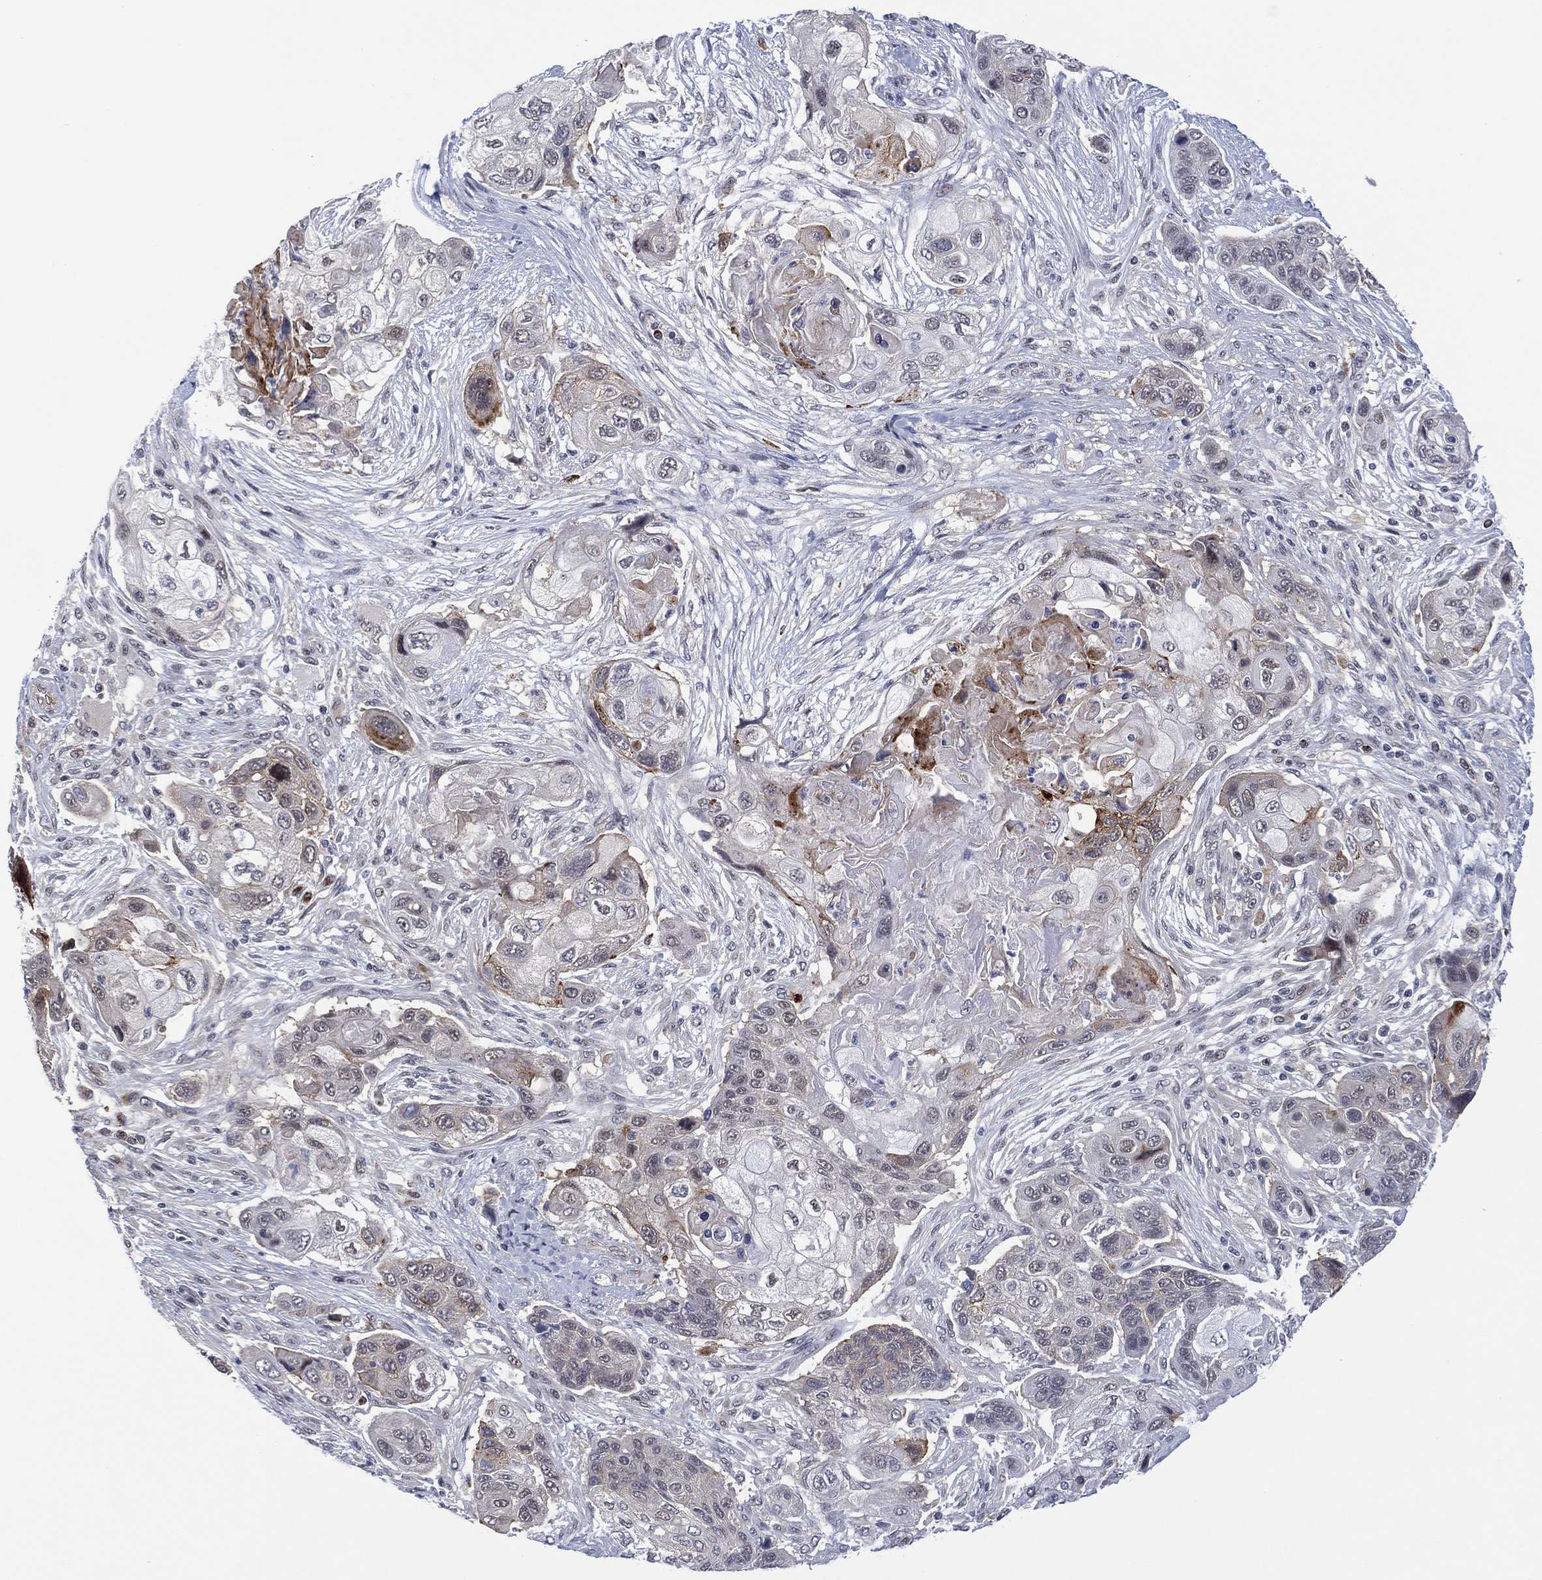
{"staining": {"intensity": "moderate", "quantity": "<25%", "location": "cytoplasmic/membranous"}, "tissue": "lung cancer", "cell_type": "Tumor cells", "image_type": "cancer", "snomed": [{"axis": "morphology", "description": "Squamous cell carcinoma, NOS"}, {"axis": "topography", "description": "Lung"}], "caption": "Immunohistochemistry (IHC) photomicrograph of human lung squamous cell carcinoma stained for a protein (brown), which reveals low levels of moderate cytoplasmic/membranous positivity in approximately <25% of tumor cells.", "gene": "DPP4", "patient": {"sex": "male", "age": 69}}